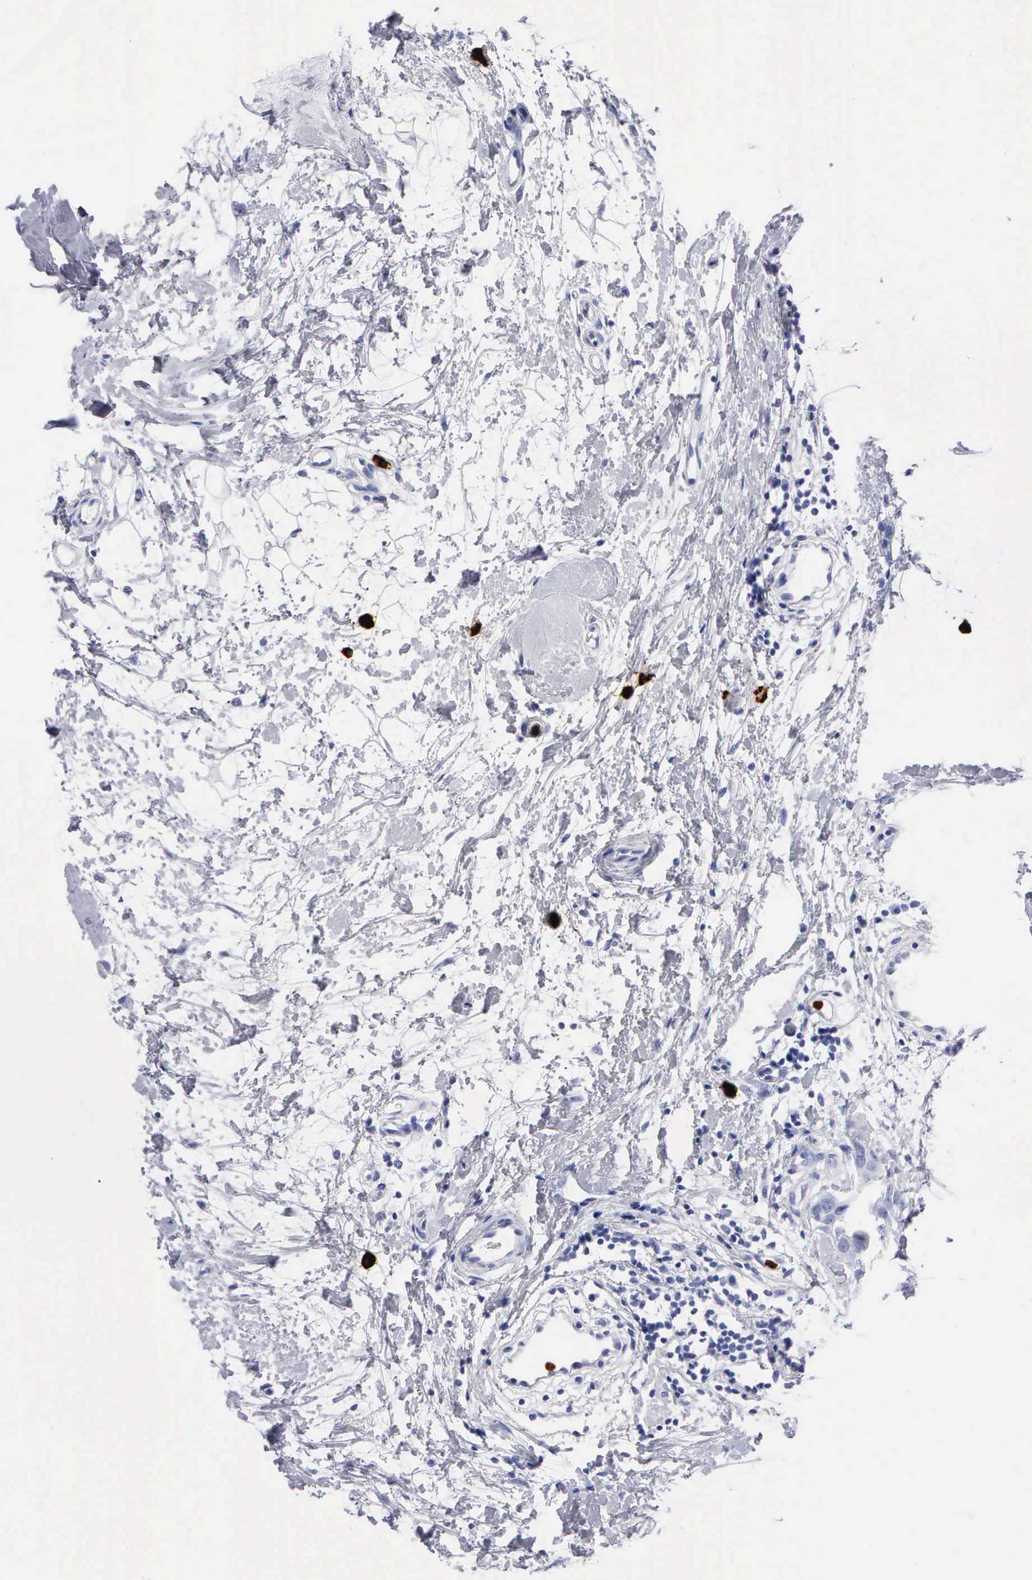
{"staining": {"intensity": "negative", "quantity": "none", "location": "none"}, "tissue": "breast cancer", "cell_type": "Tumor cells", "image_type": "cancer", "snomed": [{"axis": "morphology", "description": "Duct carcinoma"}, {"axis": "topography", "description": "Breast"}], "caption": "There is no significant expression in tumor cells of breast cancer. (DAB (3,3'-diaminobenzidine) immunohistochemistry (IHC) with hematoxylin counter stain).", "gene": "CTSG", "patient": {"sex": "female", "age": 40}}